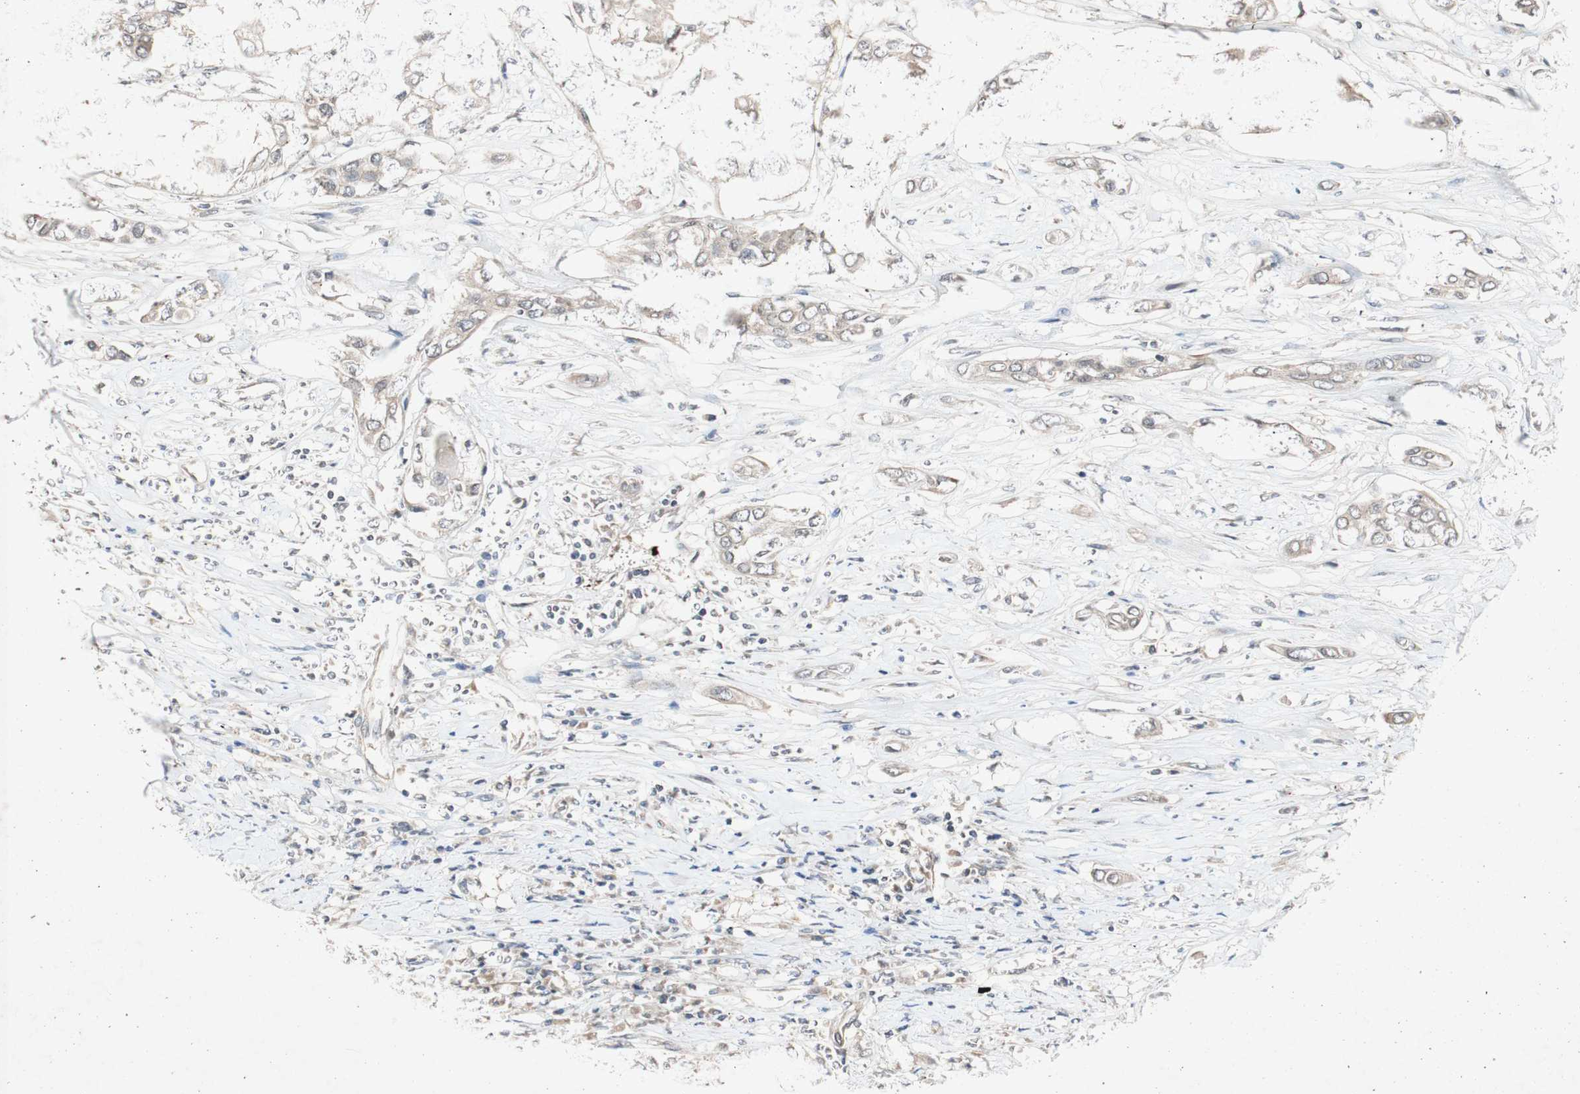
{"staining": {"intensity": "weak", "quantity": ">75%", "location": "cytoplasmic/membranous"}, "tissue": "lung cancer", "cell_type": "Tumor cells", "image_type": "cancer", "snomed": [{"axis": "morphology", "description": "Squamous cell carcinoma, NOS"}, {"axis": "topography", "description": "Lung"}], "caption": "Immunohistochemical staining of lung squamous cell carcinoma demonstrates low levels of weak cytoplasmic/membranous positivity in approximately >75% of tumor cells. The protein of interest is stained brown, and the nuclei are stained in blue (DAB IHC with brightfield microscopy, high magnification).", "gene": "PIN1", "patient": {"sex": "male", "age": 71}}